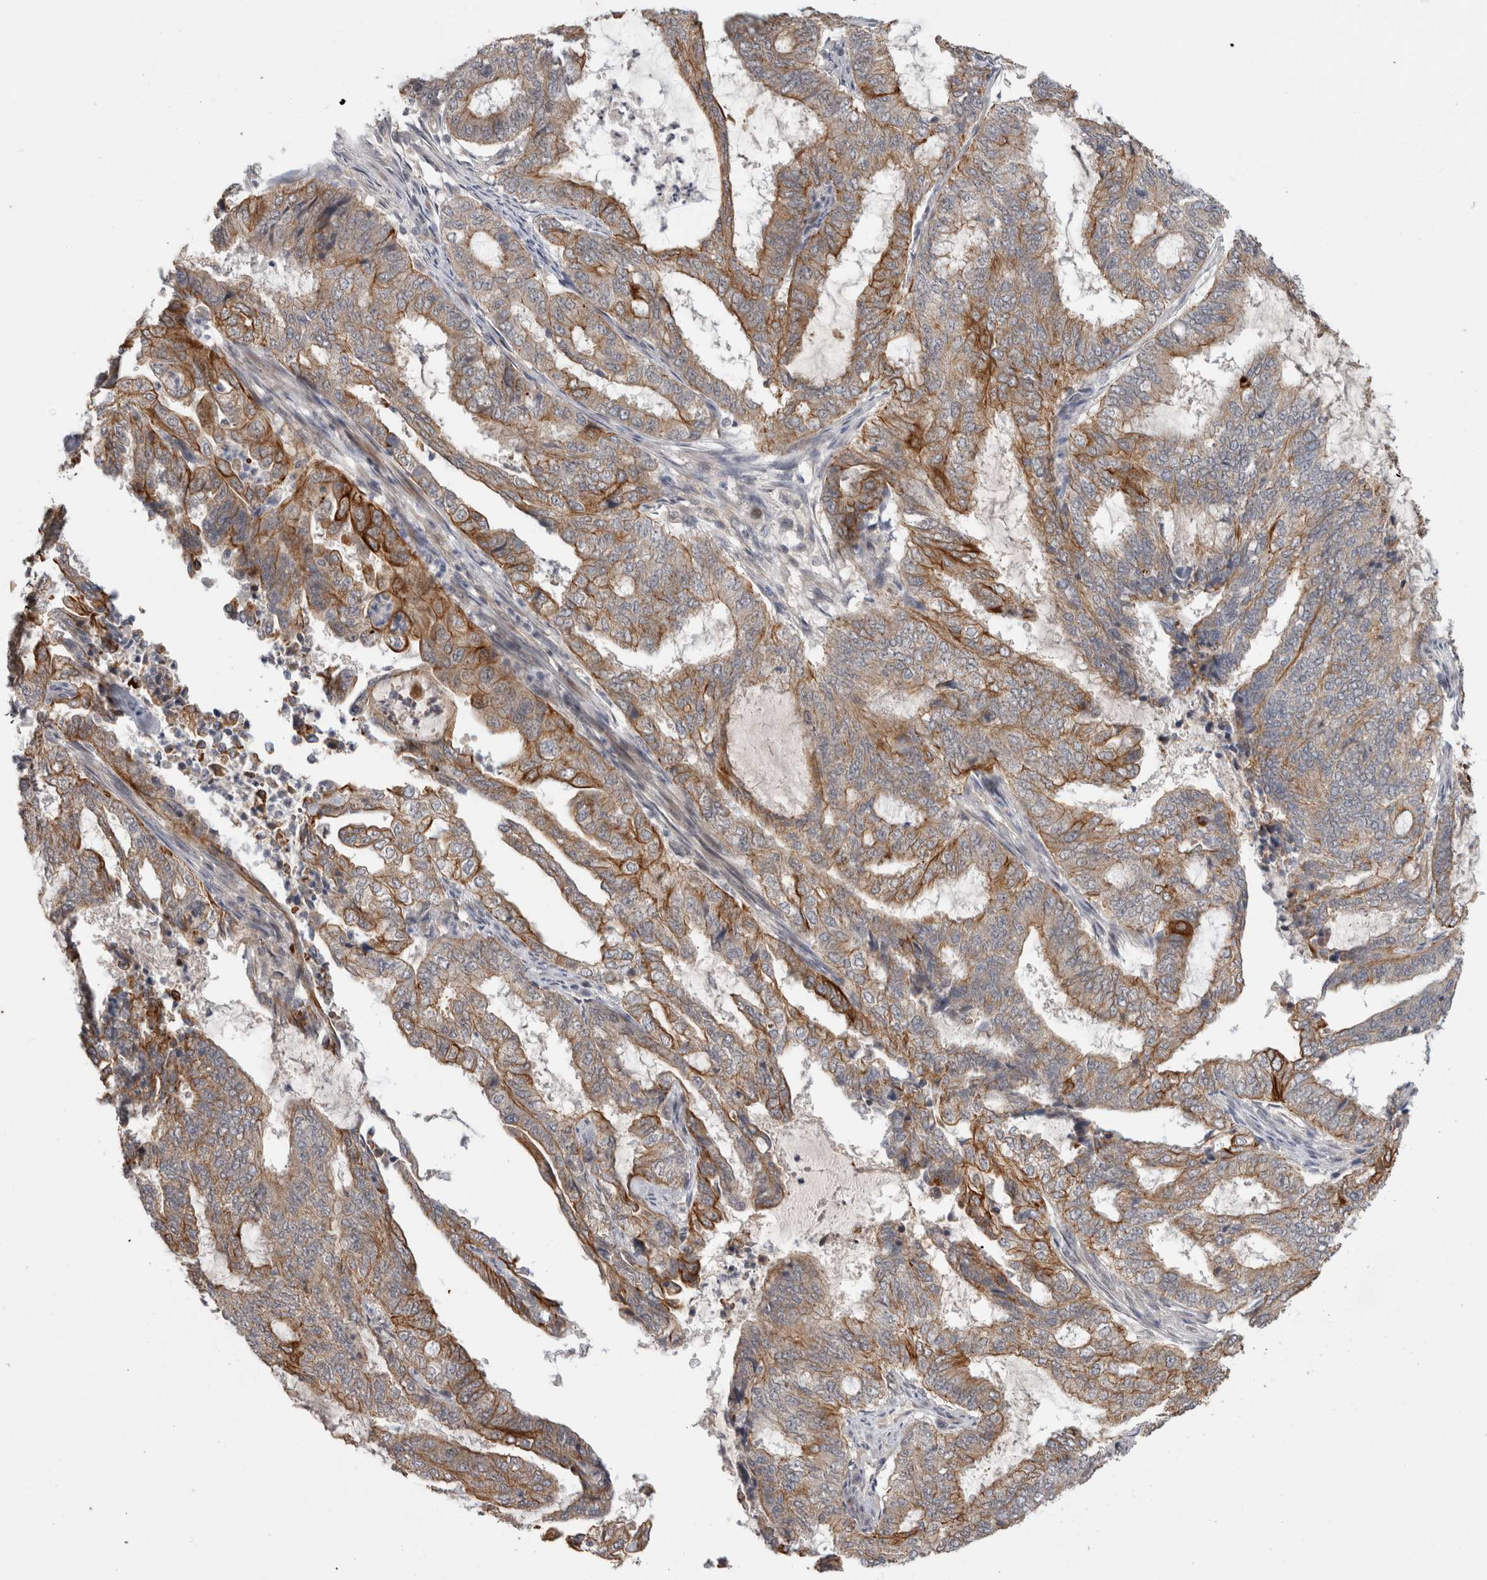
{"staining": {"intensity": "moderate", "quantity": ">75%", "location": "cytoplasmic/membranous"}, "tissue": "endometrial cancer", "cell_type": "Tumor cells", "image_type": "cancer", "snomed": [{"axis": "morphology", "description": "Adenocarcinoma, NOS"}, {"axis": "topography", "description": "Endometrium"}], "caption": "Tumor cells exhibit medium levels of moderate cytoplasmic/membranous staining in approximately >75% of cells in adenocarcinoma (endometrial). (DAB (3,3'-diaminobenzidine) = brown stain, brightfield microscopy at high magnification).", "gene": "CRISPLD1", "patient": {"sex": "female", "age": 51}}